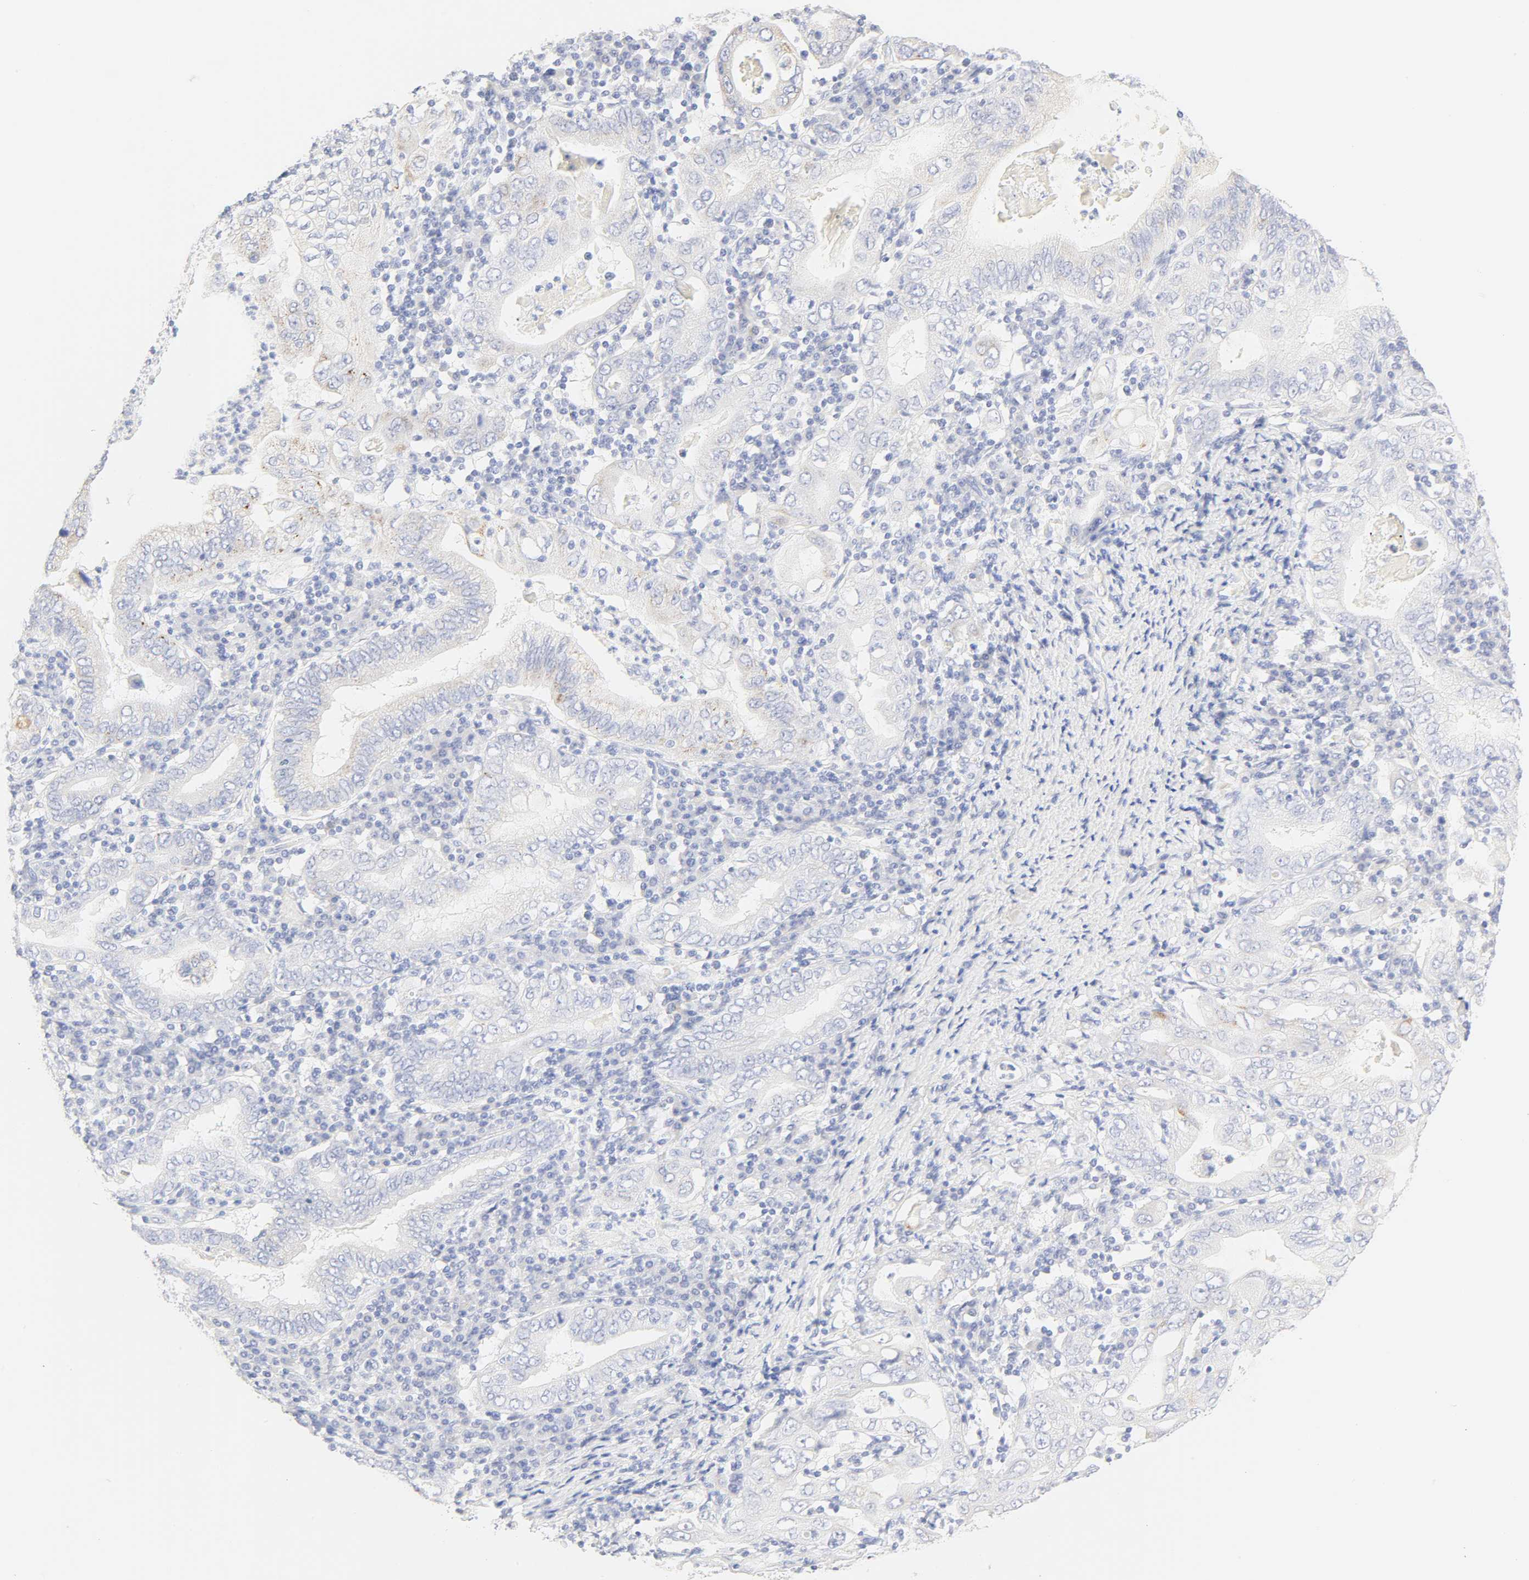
{"staining": {"intensity": "weak", "quantity": "<25%", "location": "cytoplasmic/membranous"}, "tissue": "stomach cancer", "cell_type": "Tumor cells", "image_type": "cancer", "snomed": [{"axis": "morphology", "description": "Normal tissue, NOS"}, {"axis": "morphology", "description": "Adenocarcinoma, NOS"}, {"axis": "topography", "description": "Esophagus"}, {"axis": "topography", "description": "Stomach, upper"}, {"axis": "topography", "description": "Peripheral nerve tissue"}], "caption": "Stomach cancer was stained to show a protein in brown. There is no significant expression in tumor cells. (Immunohistochemistry, brightfield microscopy, high magnification).", "gene": "SLCO1B3", "patient": {"sex": "male", "age": 62}}